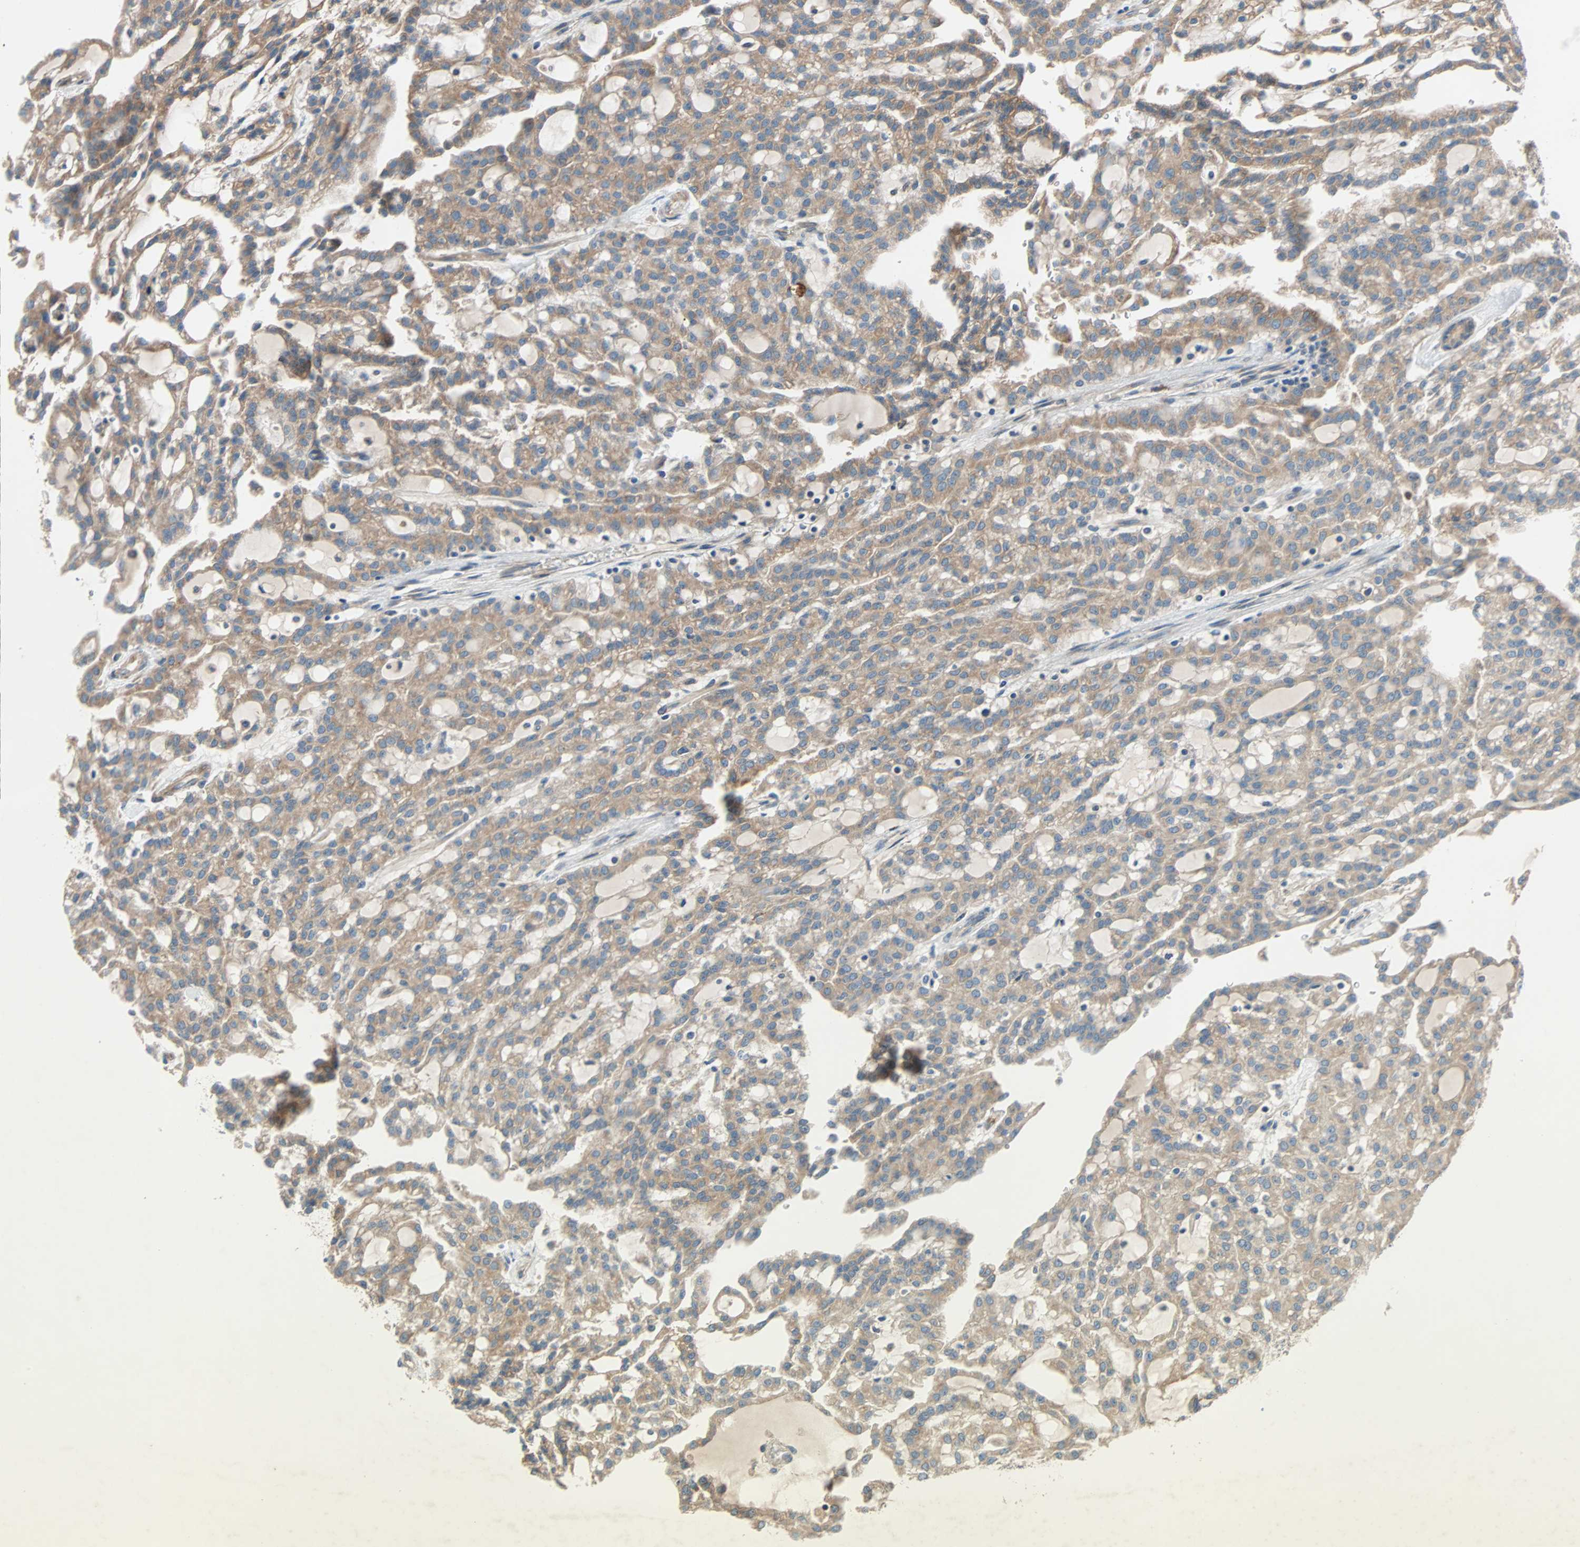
{"staining": {"intensity": "moderate", "quantity": ">75%", "location": "cytoplasmic/membranous"}, "tissue": "renal cancer", "cell_type": "Tumor cells", "image_type": "cancer", "snomed": [{"axis": "morphology", "description": "Adenocarcinoma, NOS"}, {"axis": "topography", "description": "Kidney"}], "caption": "Immunohistochemistry (DAB) staining of human renal cancer (adenocarcinoma) exhibits moderate cytoplasmic/membranous protein positivity in approximately >75% of tumor cells.", "gene": "XYLT1", "patient": {"sex": "male", "age": 63}}